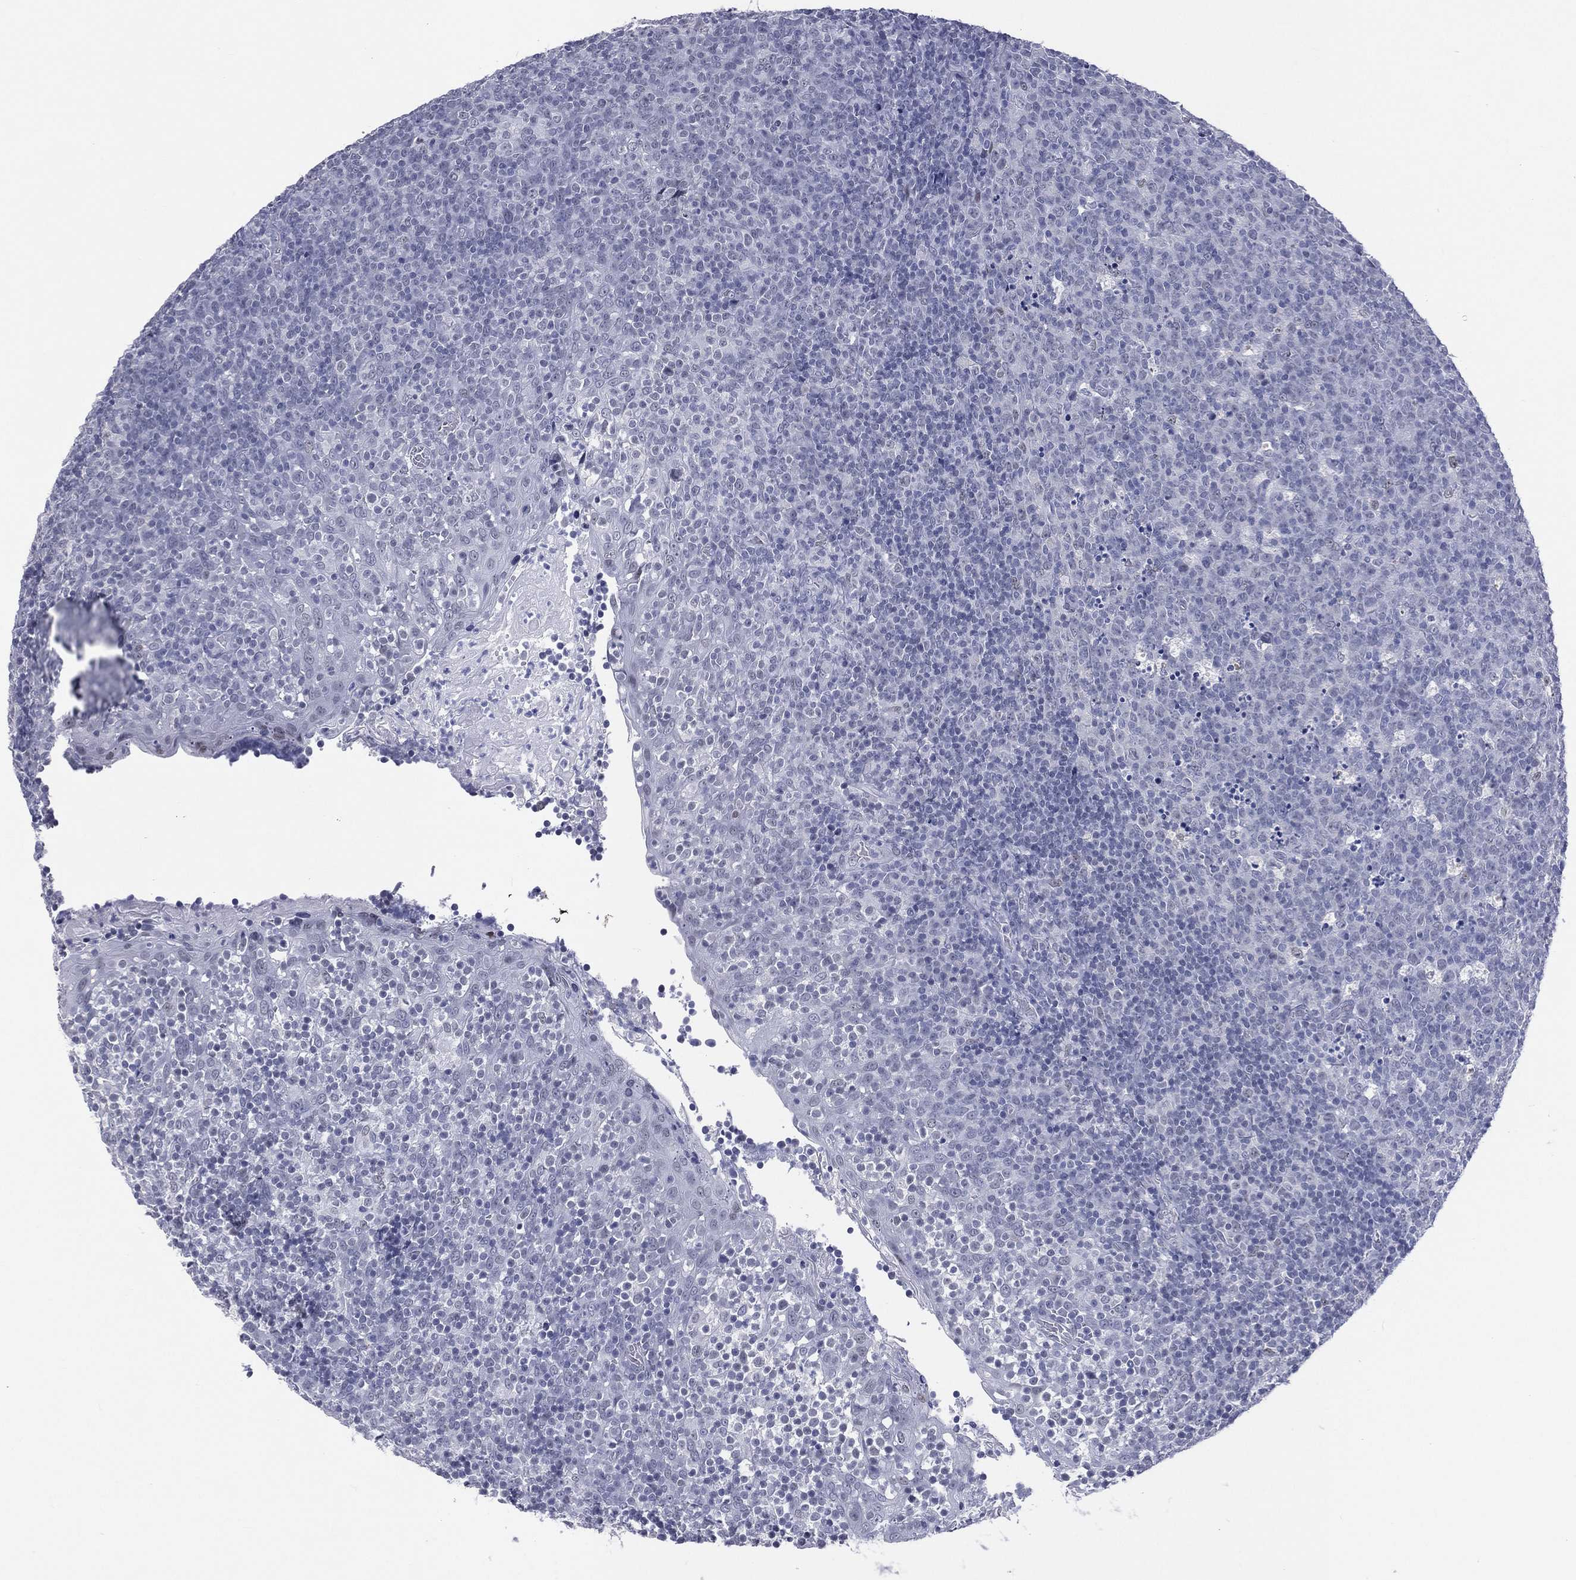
{"staining": {"intensity": "negative", "quantity": "none", "location": "none"}, "tissue": "tonsil", "cell_type": "Germinal center cells", "image_type": "normal", "snomed": [{"axis": "morphology", "description": "Normal tissue, NOS"}, {"axis": "topography", "description": "Tonsil"}], "caption": "This is an immunohistochemistry photomicrograph of benign human tonsil. There is no positivity in germinal center cells.", "gene": "SSX1", "patient": {"sex": "female", "age": 5}}